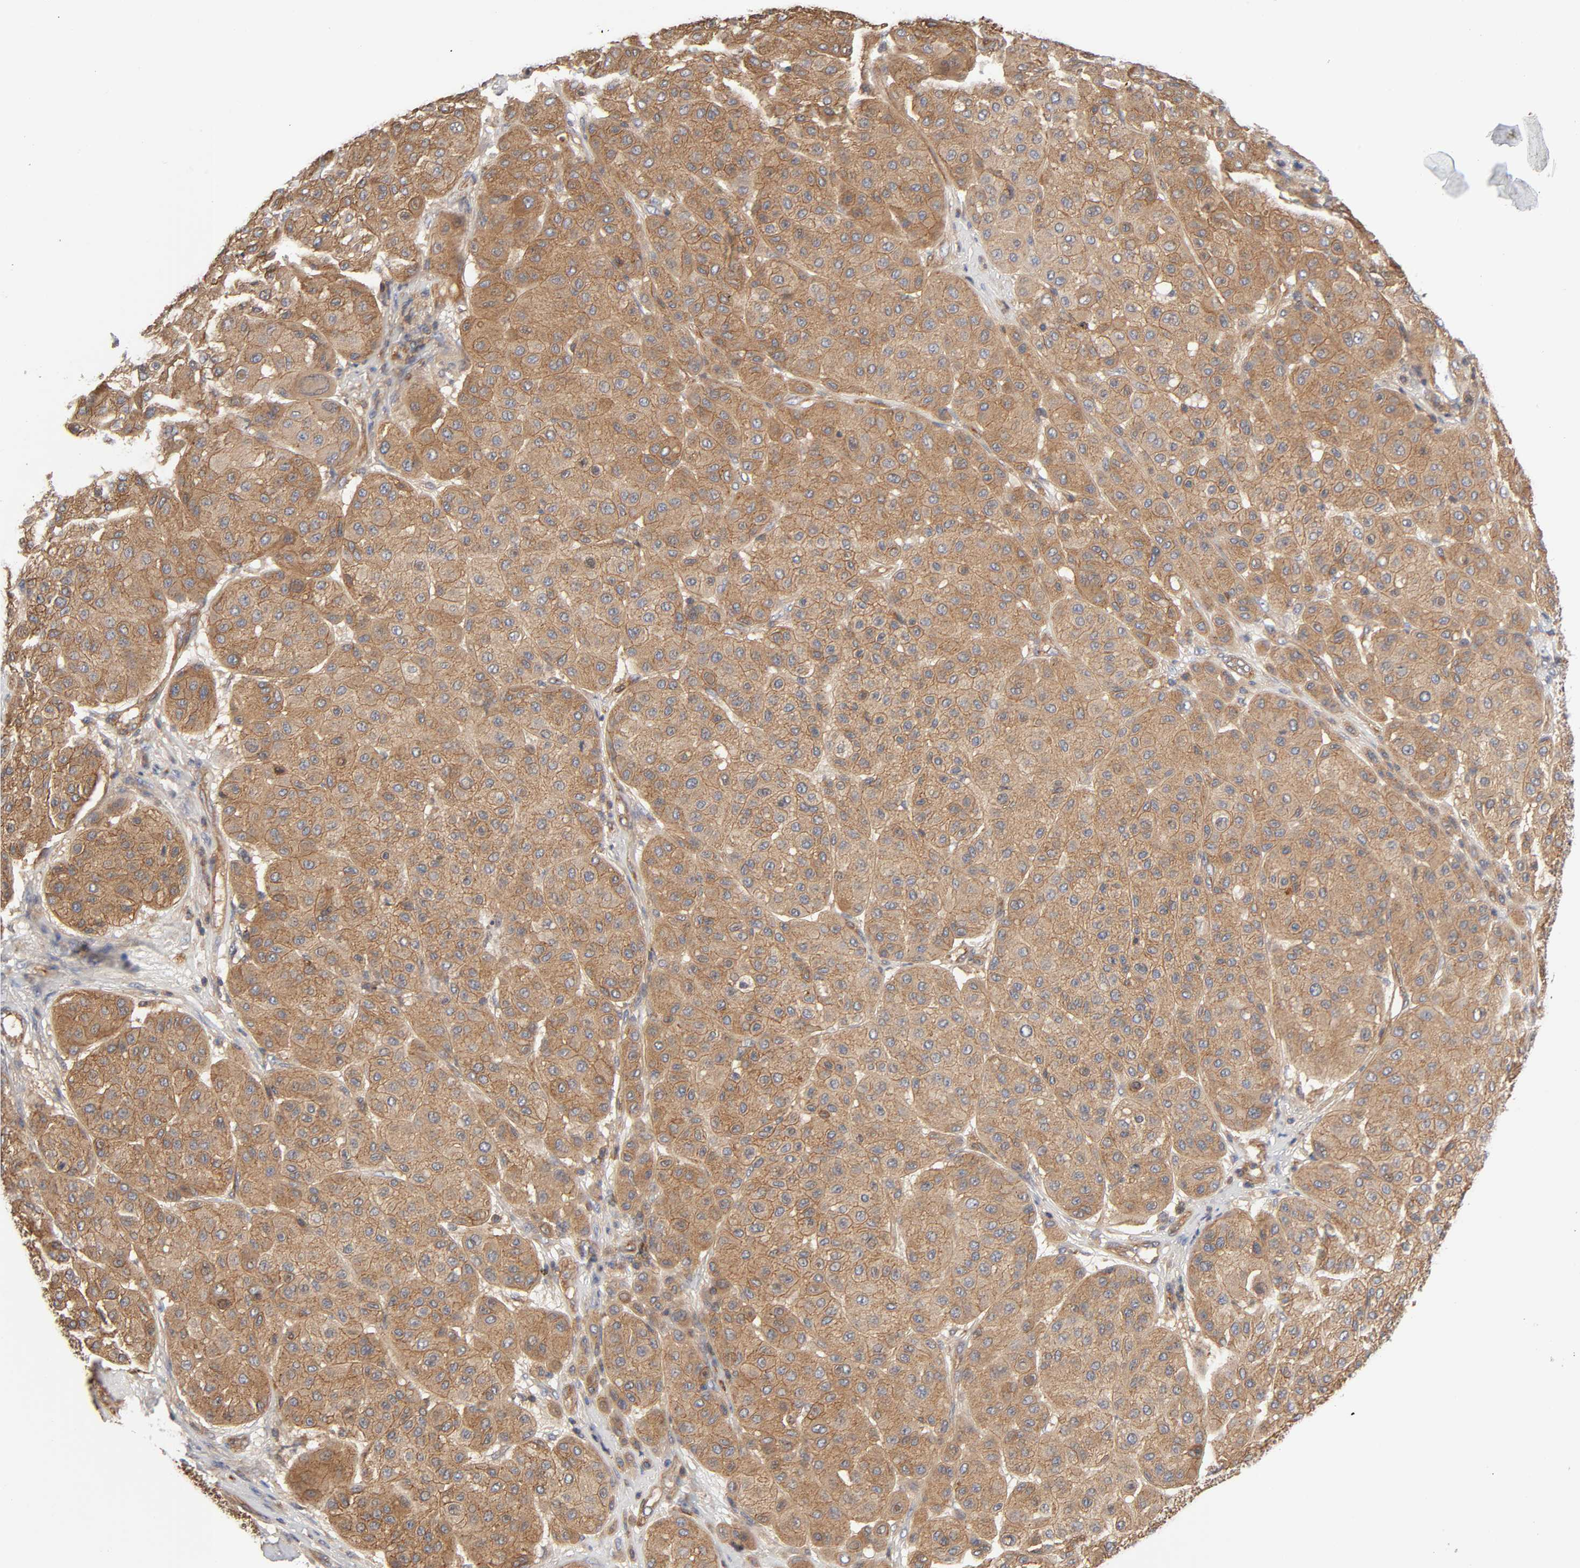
{"staining": {"intensity": "moderate", "quantity": ">75%", "location": "cytoplasmic/membranous"}, "tissue": "melanoma", "cell_type": "Tumor cells", "image_type": "cancer", "snomed": [{"axis": "morphology", "description": "Normal tissue, NOS"}, {"axis": "morphology", "description": "Malignant melanoma, Metastatic site"}, {"axis": "topography", "description": "Skin"}], "caption": "Malignant melanoma (metastatic site) stained with a protein marker shows moderate staining in tumor cells.", "gene": "LAMTOR2", "patient": {"sex": "male", "age": 41}}